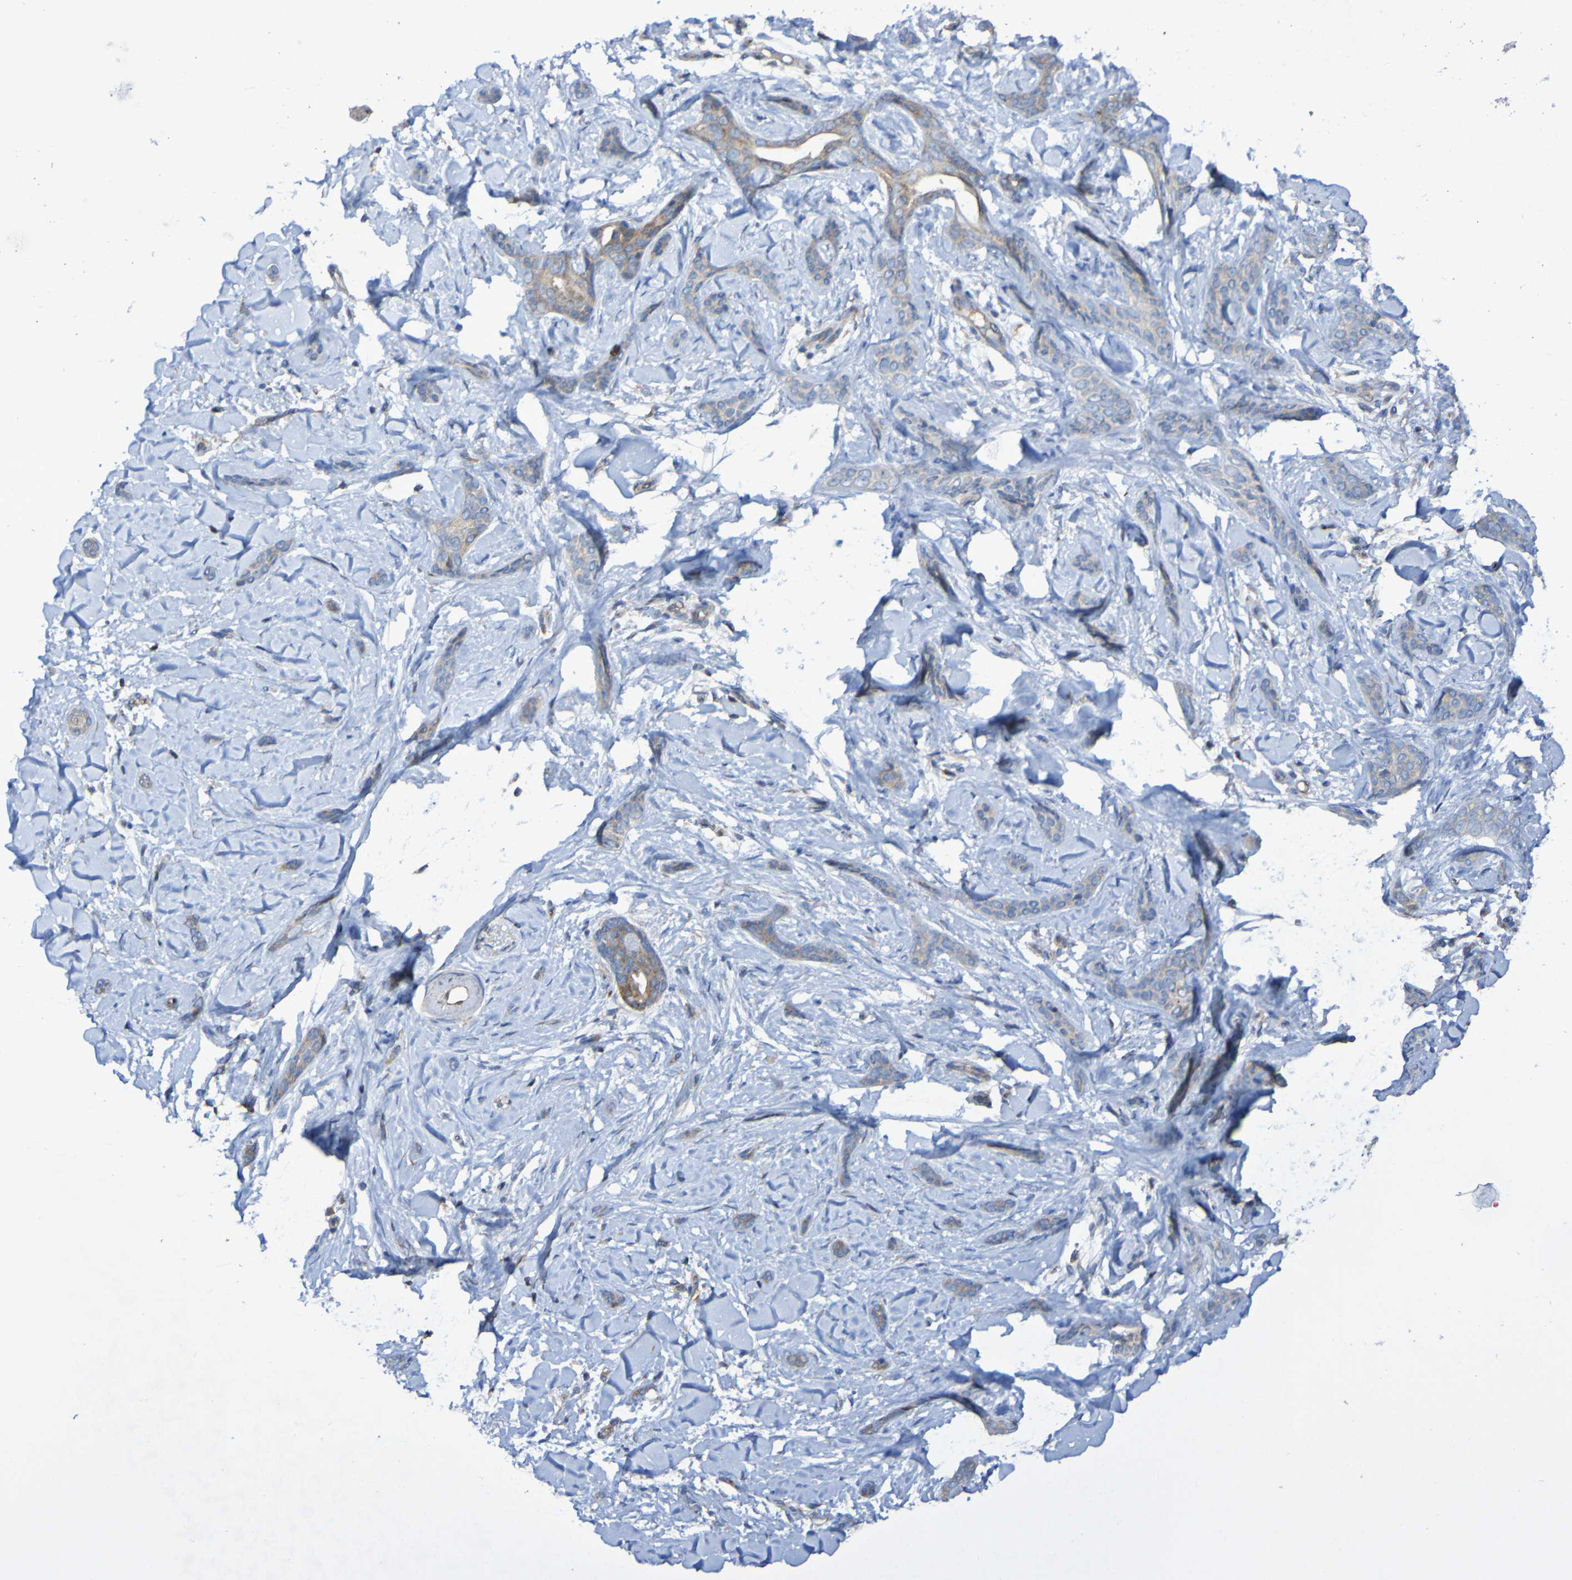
{"staining": {"intensity": "weak", "quantity": ">75%", "location": "cytoplasmic/membranous"}, "tissue": "skin cancer", "cell_type": "Tumor cells", "image_type": "cancer", "snomed": [{"axis": "morphology", "description": "Basal cell carcinoma"}, {"axis": "morphology", "description": "Adnexal tumor, benign"}, {"axis": "topography", "description": "Skin"}], "caption": "Immunohistochemical staining of skin benign adnexal tumor shows low levels of weak cytoplasmic/membranous protein expression in approximately >75% of tumor cells.", "gene": "LMBRD2", "patient": {"sex": "female", "age": 42}}